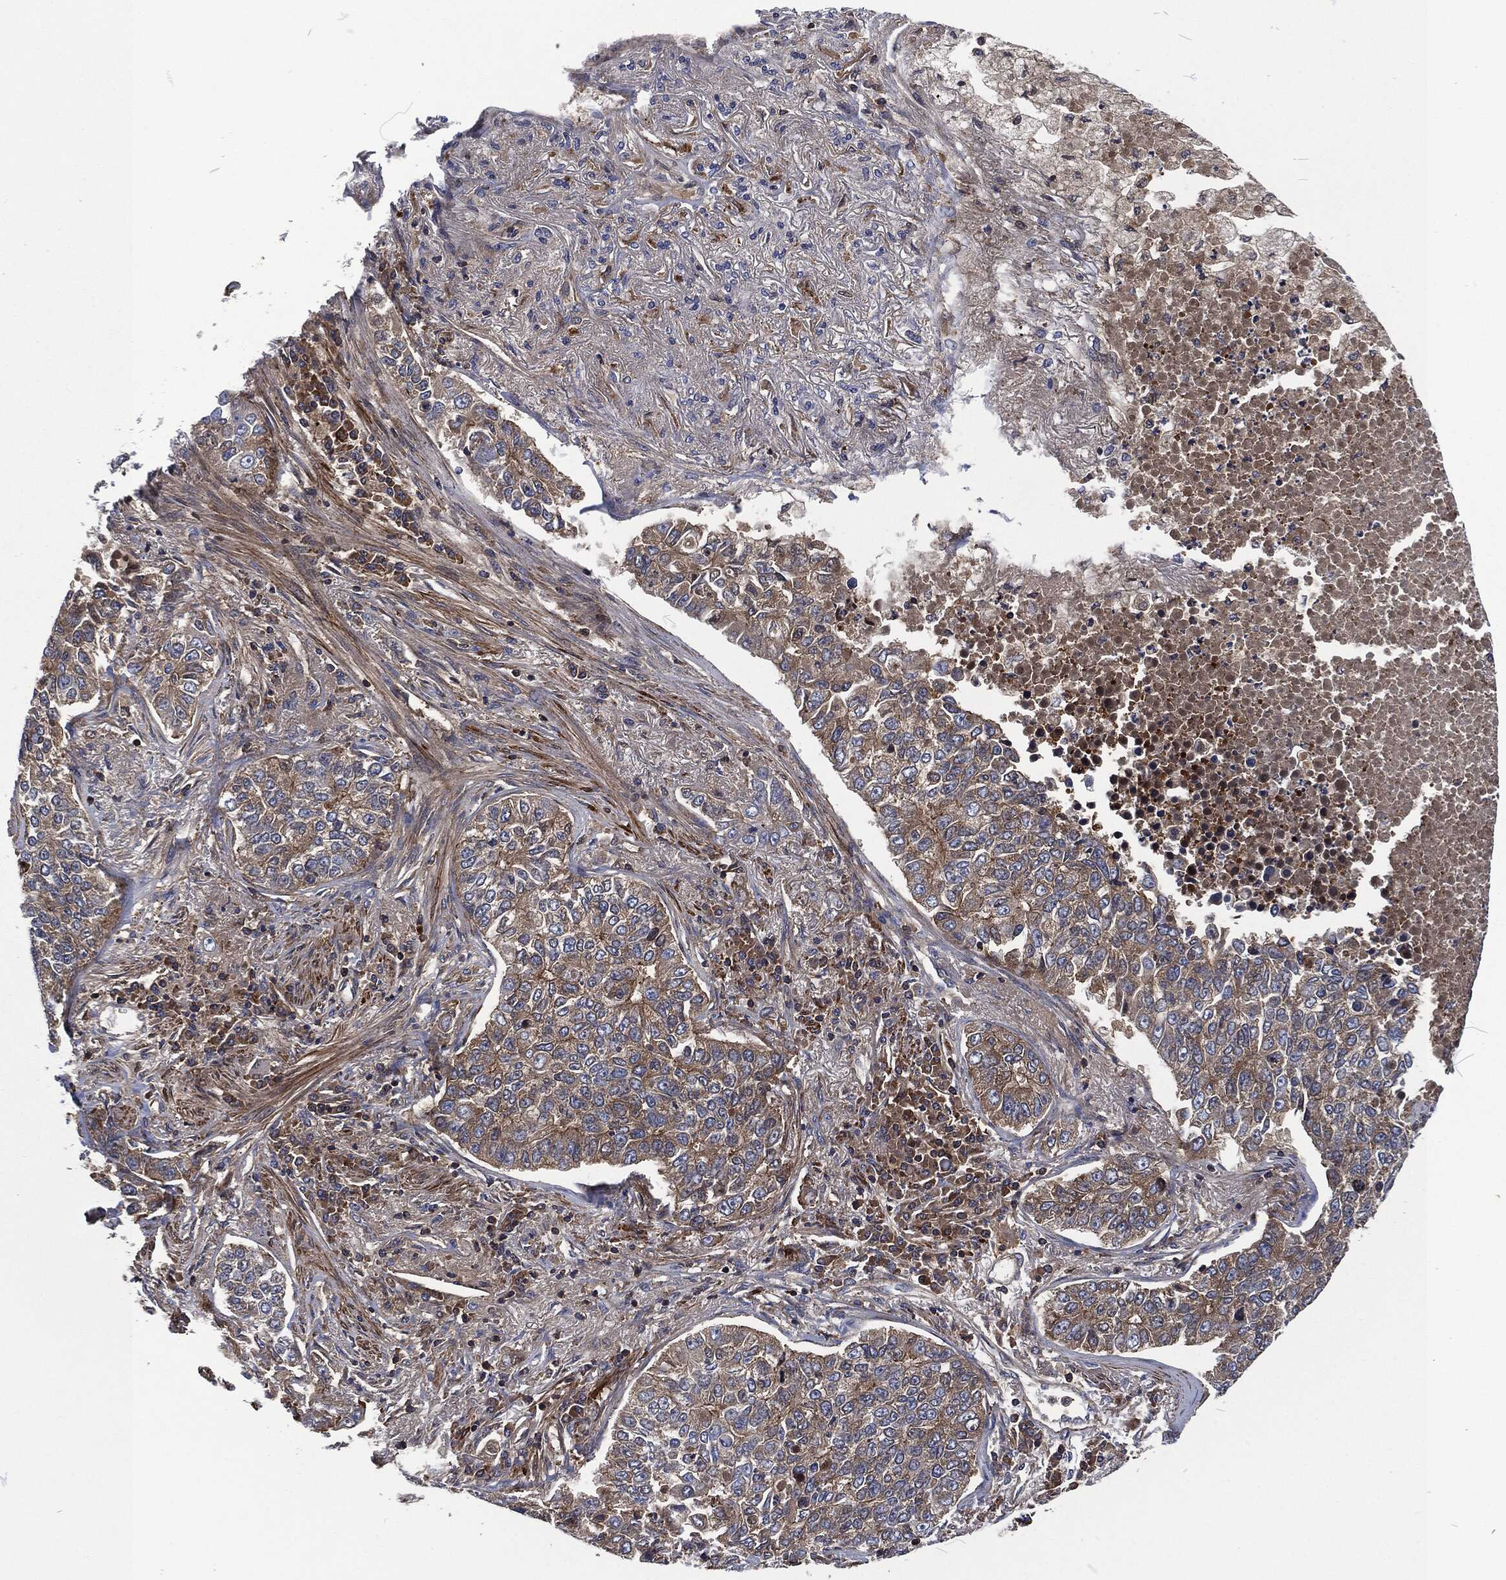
{"staining": {"intensity": "moderate", "quantity": ">75%", "location": "cytoplasmic/membranous"}, "tissue": "lung cancer", "cell_type": "Tumor cells", "image_type": "cancer", "snomed": [{"axis": "morphology", "description": "Adenocarcinoma, NOS"}, {"axis": "topography", "description": "Lung"}], "caption": "Immunohistochemical staining of lung cancer (adenocarcinoma) exhibits medium levels of moderate cytoplasmic/membranous protein positivity in approximately >75% of tumor cells. The protein of interest is shown in brown color, while the nuclei are stained blue.", "gene": "LGALS9", "patient": {"sex": "male", "age": 49}}